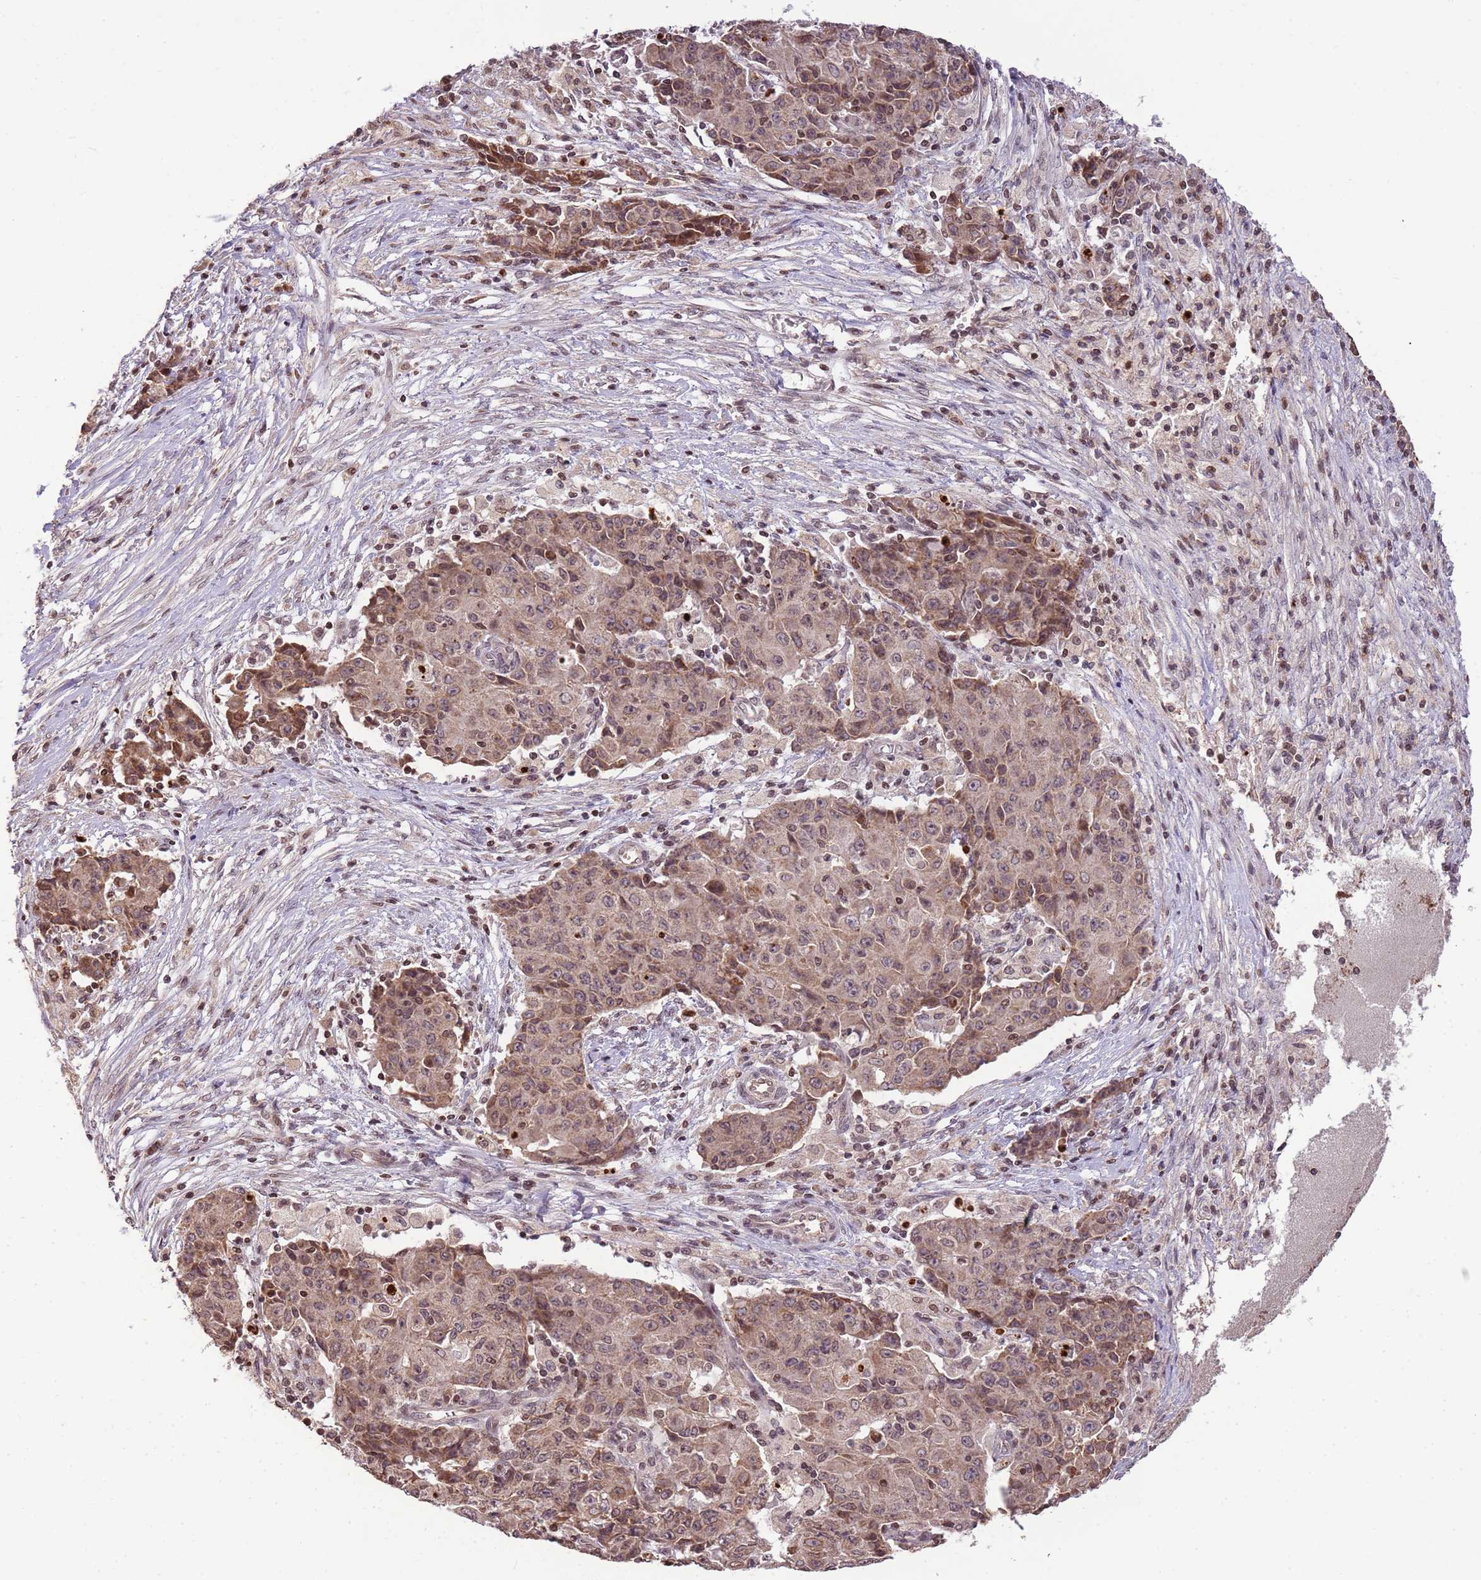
{"staining": {"intensity": "moderate", "quantity": "25%-75%", "location": "cytoplasmic/membranous"}, "tissue": "ovarian cancer", "cell_type": "Tumor cells", "image_type": "cancer", "snomed": [{"axis": "morphology", "description": "Carcinoma, endometroid"}, {"axis": "topography", "description": "Ovary"}], "caption": "This micrograph demonstrates immunohistochemistry (IHC) staining of endometroid carcinoma (ovarian), with medium moderate cytoplasmic/membranous staining in approximately 25%-75% of tumor cells.", "gene": "SAMSN1", "patient": {"sex": "female", "age": 42}}